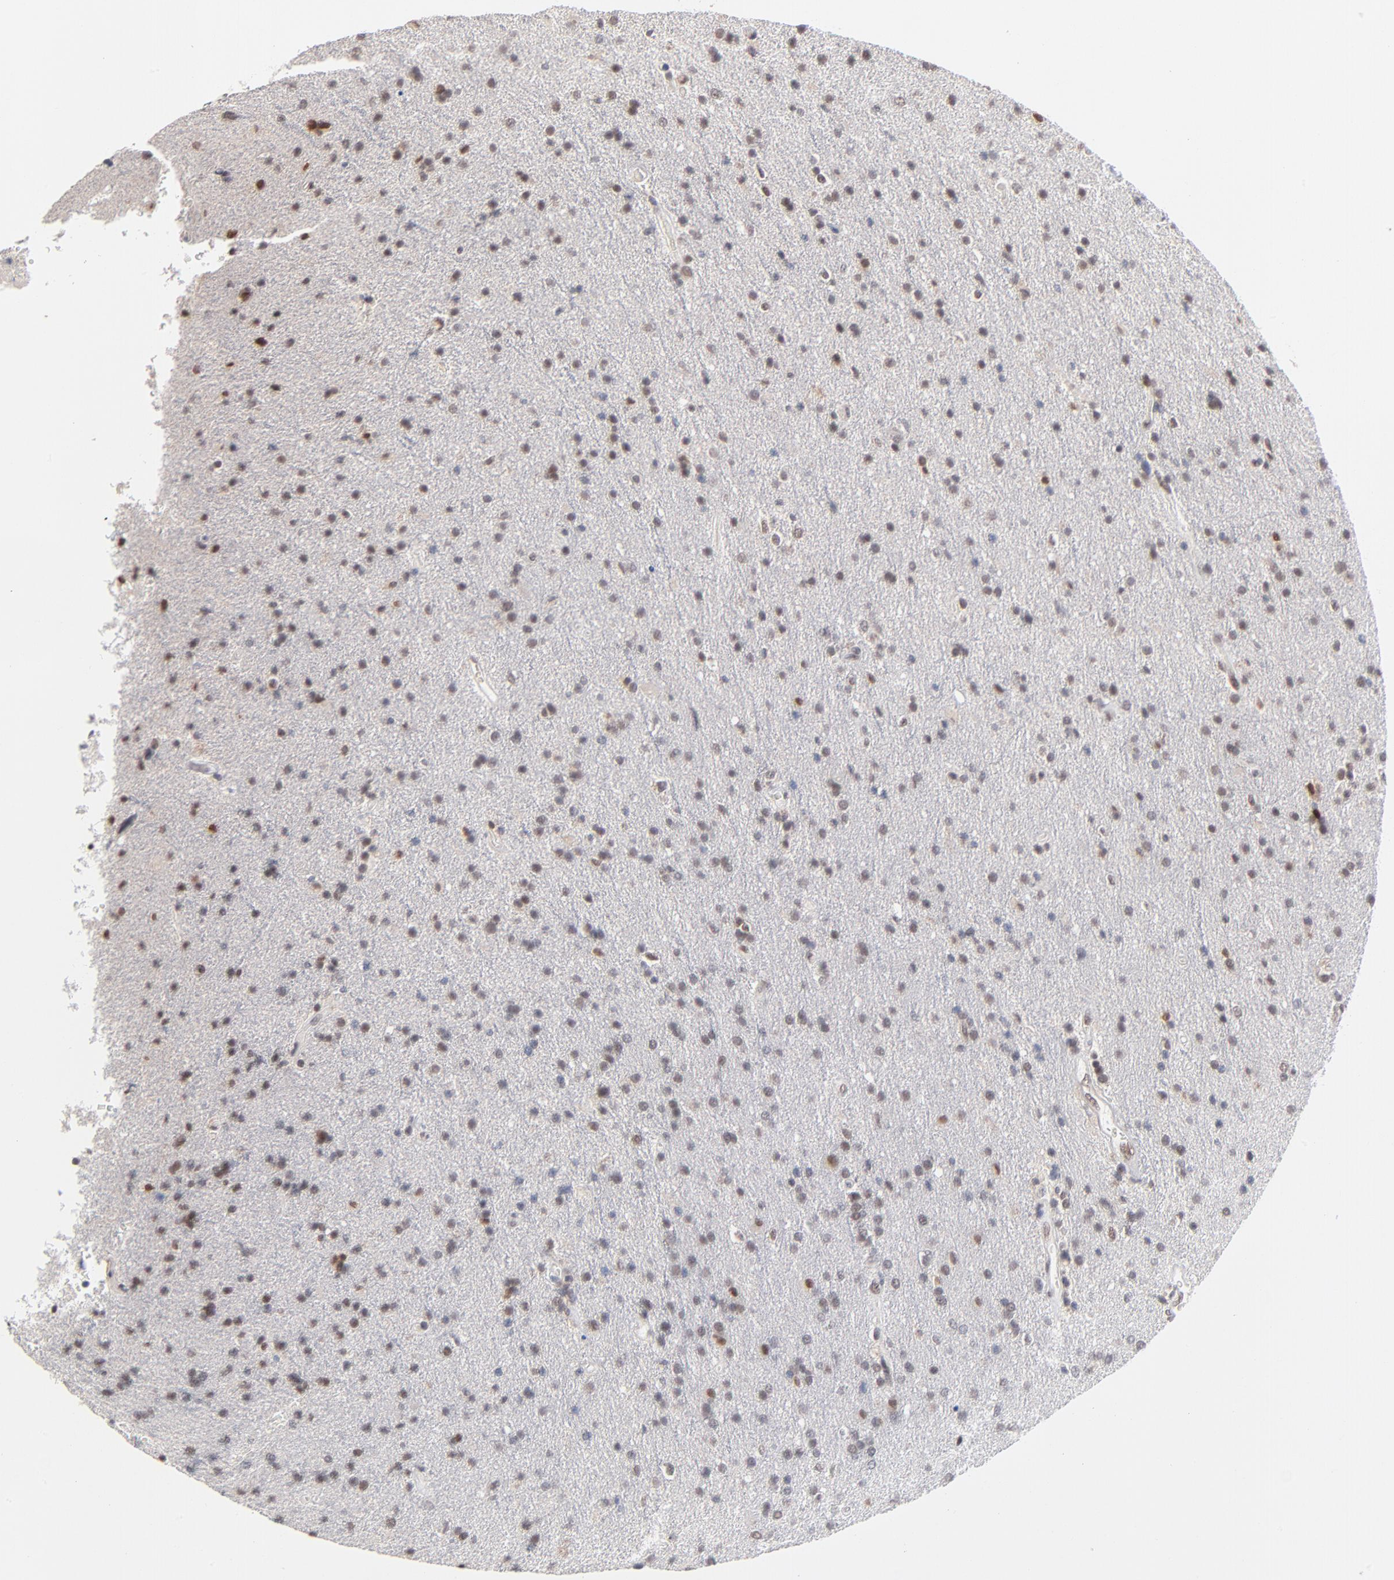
{"staining": {"intensity": "weak", "quantity": "25%-75%", "location": "nuclear"}, "tissue": "glioma", "cell_type": "Tumor cells", "image_type": "cancer", "snomed": [{"axis": "morphology", "description": "Glioma, malignant, High grade"}, {"axis": "topography", "description": "Brain"}], "caption": "The photomicrograph demonstrates immunohistochemical staining of glioma. There is weak nuclear positivity is identified in about 25%-75% of tumor cells.", "gene": "MBIP", "patient": {"sex": "male", "age": 33}}